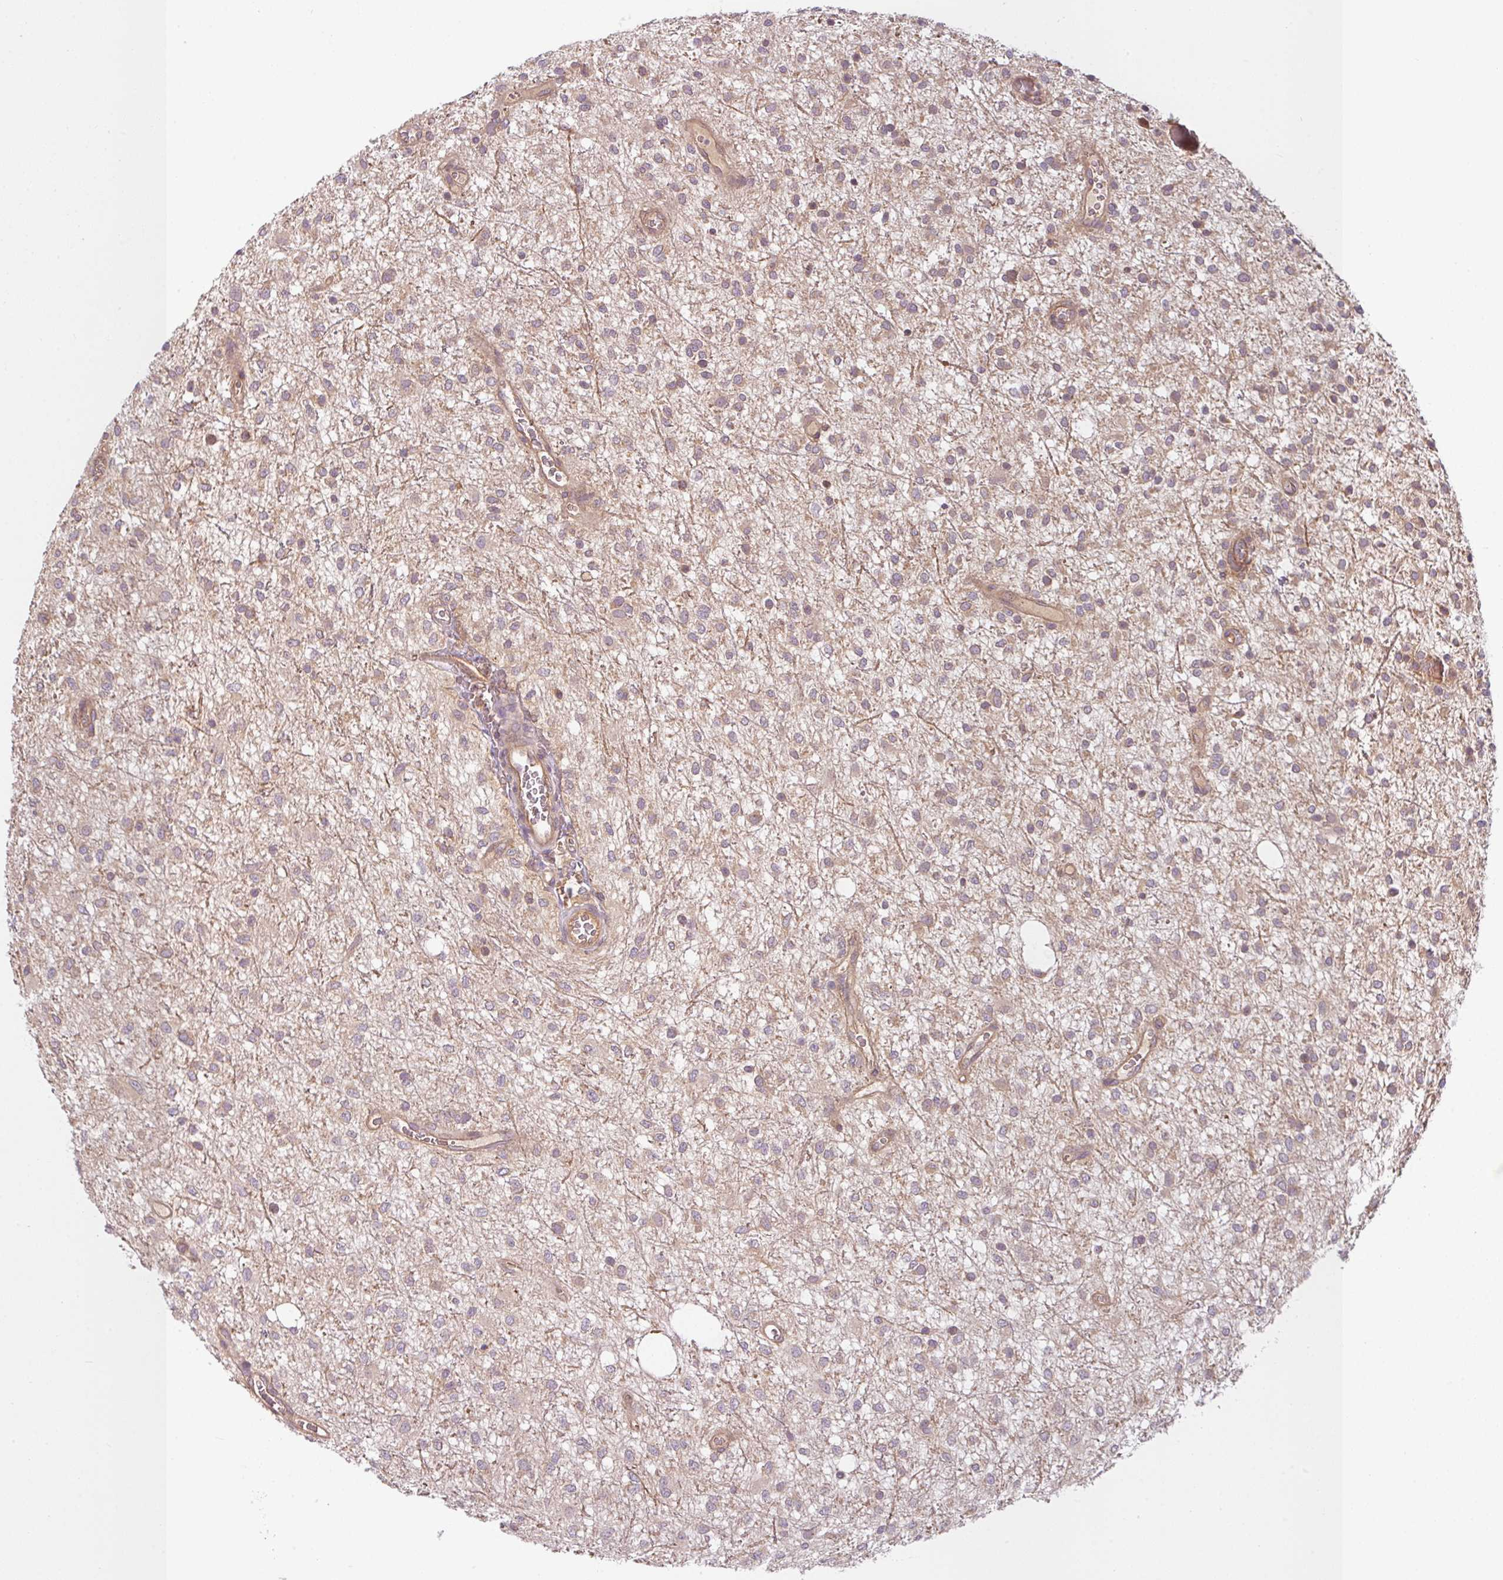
{"staining": {"intensity": "weak", "quantity": "25%-75%", "location": "cytoplasmic/membranous"}, "tissue": "glioma", "cell_type": "Tumor cells", "image_type": "cancer", "snomed": [{"axis": "morphology", "description": "Glioma, malignant, Low grade"}, {"axis": "topography", "description": "Cerebellum"}], "caption": "Immunohistochemical staining of human glioma demonstrates low levels of weak cytoplasmic/membranous positivity in about 25%-75% of tumor cells.", "gene": "RNF31", "patient": {"sex": "female", "age": 5}}